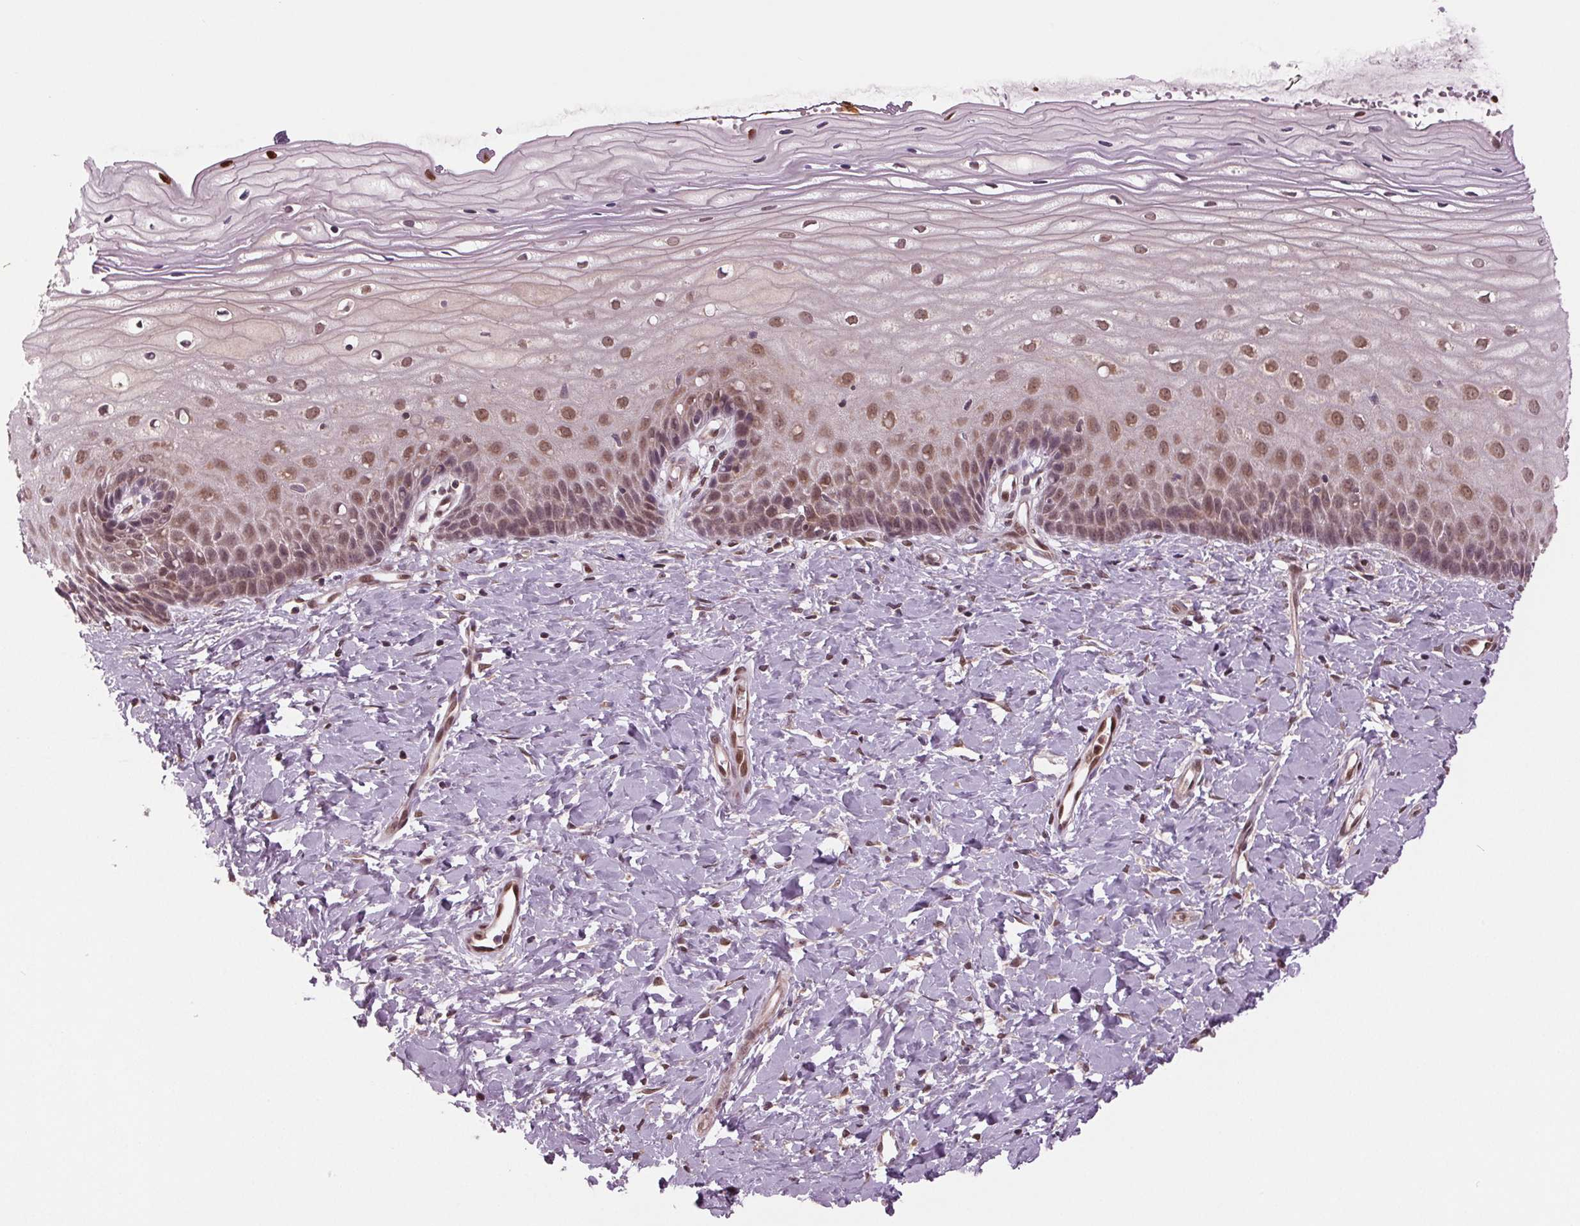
{"staining": {"intensity": "moderate", "quantity": ">75%", "location": "nuclear"}, "tissue": "cervix", "cell_type": "Glandular cells", "image_type": "normal", "snomed": [{"axis": "morphology", "description": "Normal tissue, NOS"}, {"axis": "topography", "description": "Cervix"}], "caption": "IHC histopathology image of unremarkable cervix: cervix stained using immunohistochemistry reveals medium levels of moderate protein expression localized specifically in the nuclear of glandular cells, appearing as a nuclear brown color.", "gene": "STAT3", "patient": {"sex": "female", "age": 37}}